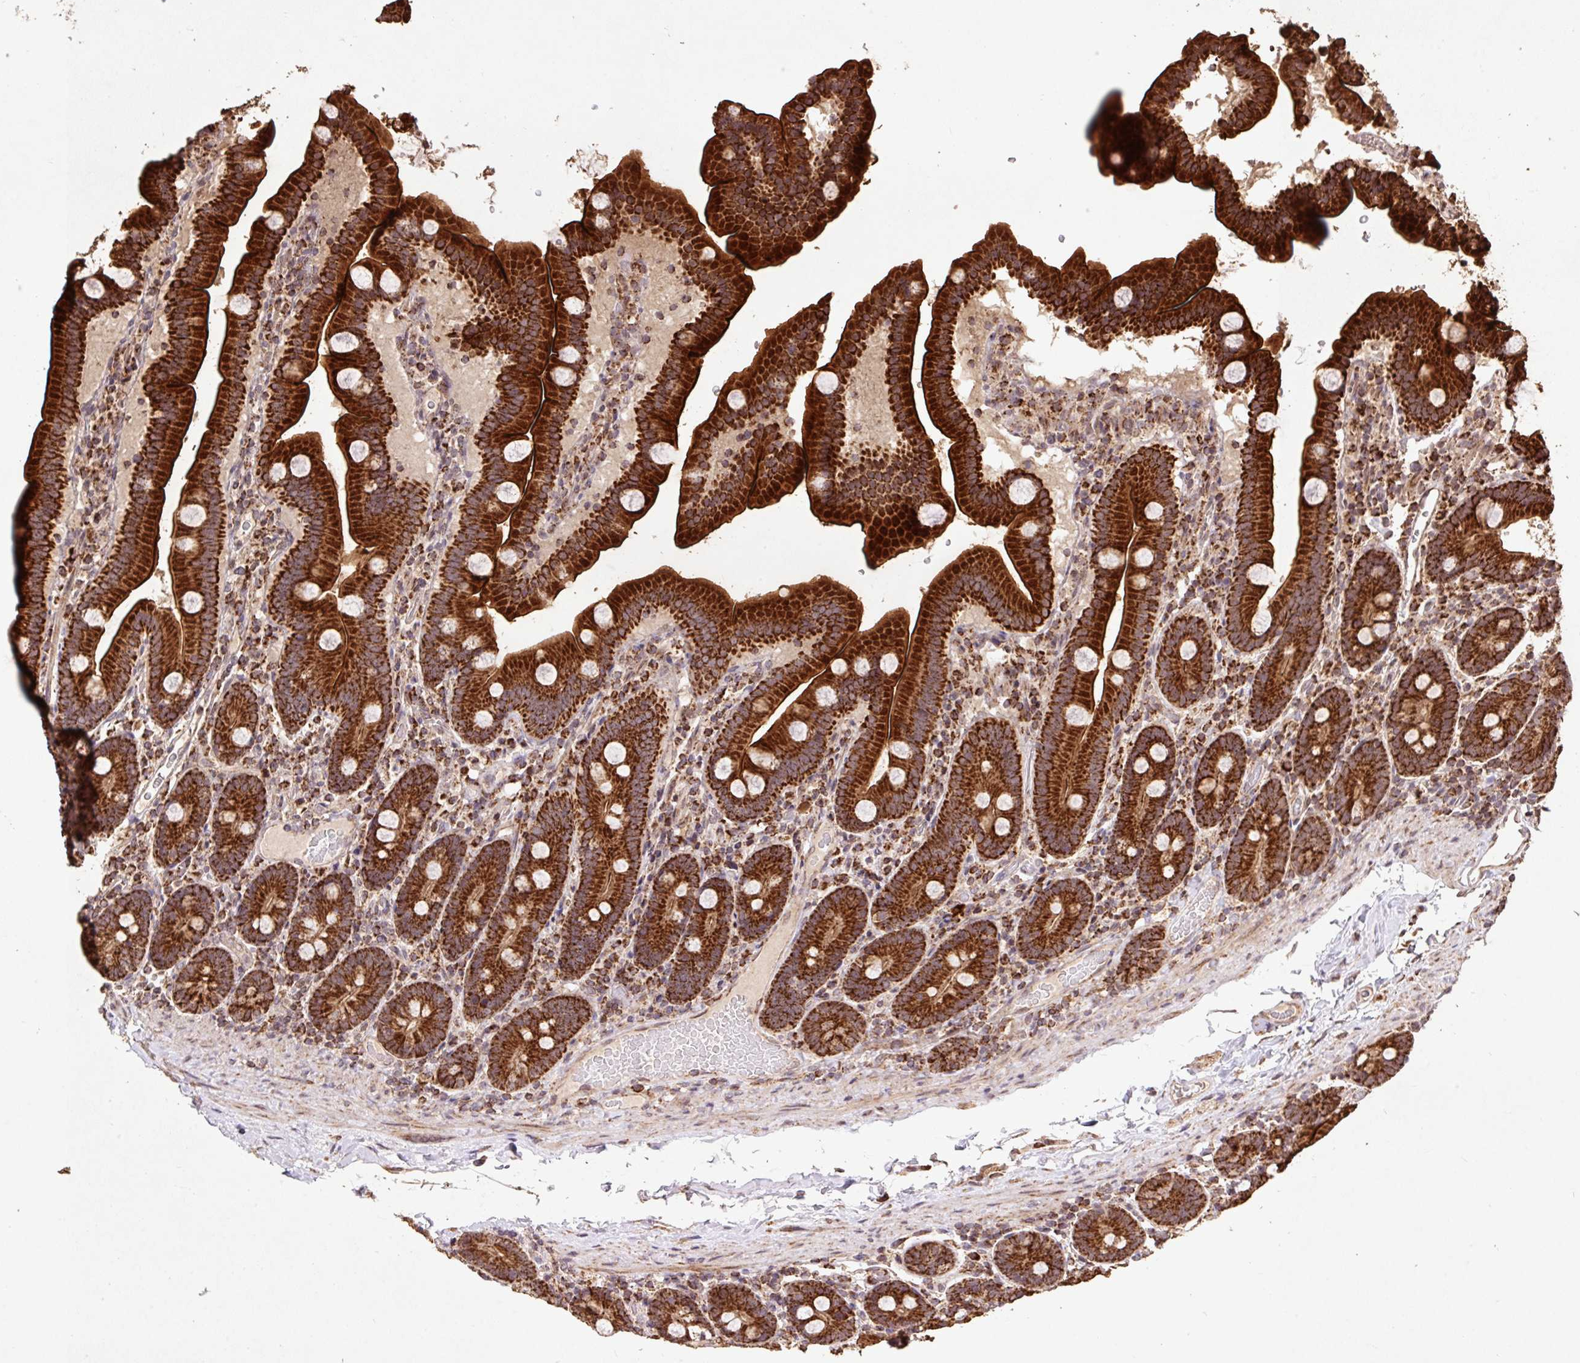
{"staining": {"intensity": "strong", "quantity": ">75%", "location": "cytoplasmic/membranous"}, "tissue": "duodenum", "cell_type": "Glandular cells", "image_type": "normal", "snomed": [{"axis": "morphology", "description": "Normal tissue, NOS"}, {"axis": "topography", "description": "Duodenum"}], "caption": "DAB immunohistochemical staining of normal human duodenum exhibits strong cytoplasmic/membranous protein staining in approximately >75% of glandular cells. The protein is stained brown, and the nuclei are stained in blue (DAB IHC with brightfield microscopy, high magnification).", "gene": "ATP5F1A", "patient": {"sex": "male", "age": 55}}